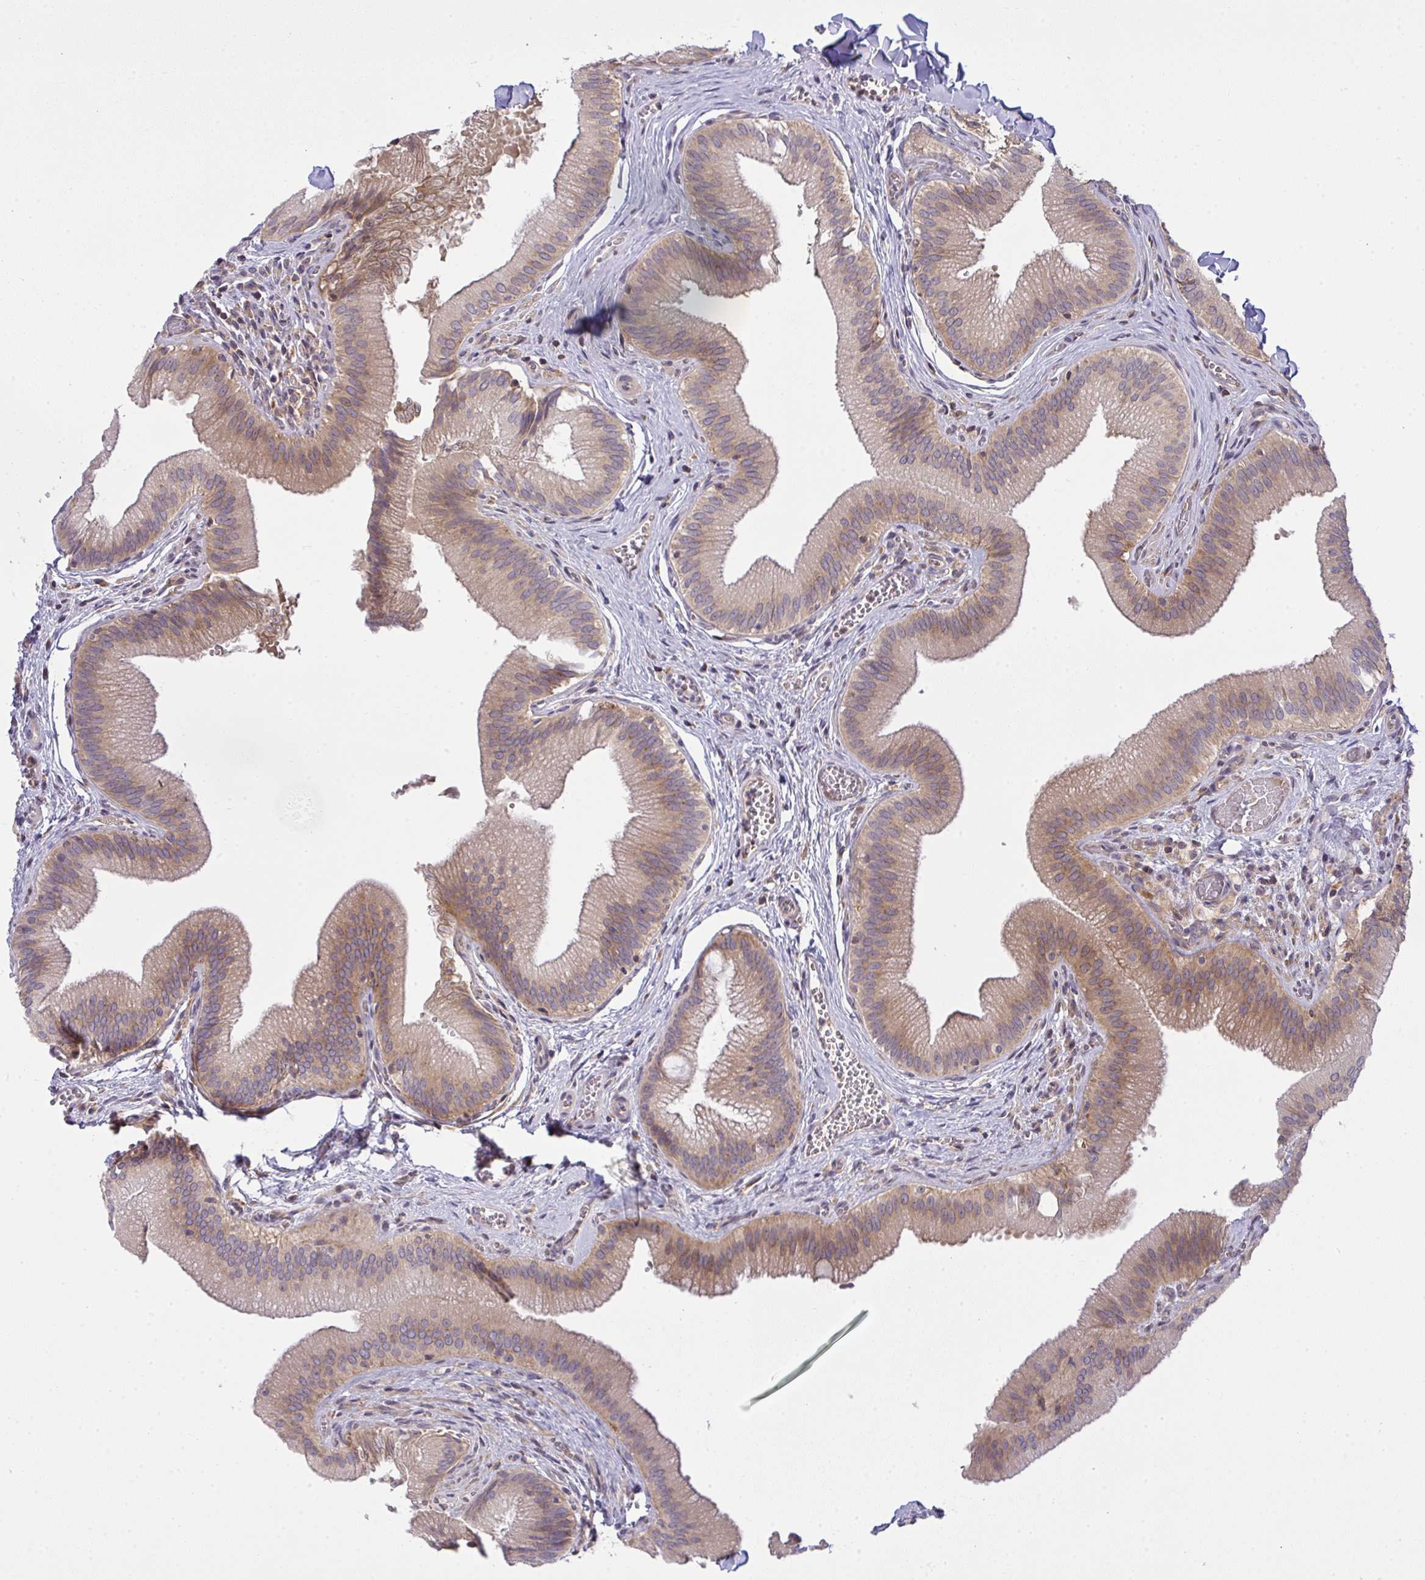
{"staining": {"intensity": "moderate", "quantity": "25%-75%", "location": "cytoplasmic/membranous"}, "tissue": "gallbladder", "cell_type": "Glandular cells", "image_type": "normal", "snomed": [{"axis": "morphology", "description": "Normal tissue, NOS"}, {"axis": "topography", "description": "Gallbladder"}], "caption": "A high-resolution histopathology image shows immunohistochemistry staining of unremarkable gallbladder, which exhibits moderate cytoplasmic/membranous positivity in approximately 25%-75% of glandular cells.", "gene": "SLC9A6", "patient": {"sex": "male", "age": 17}}